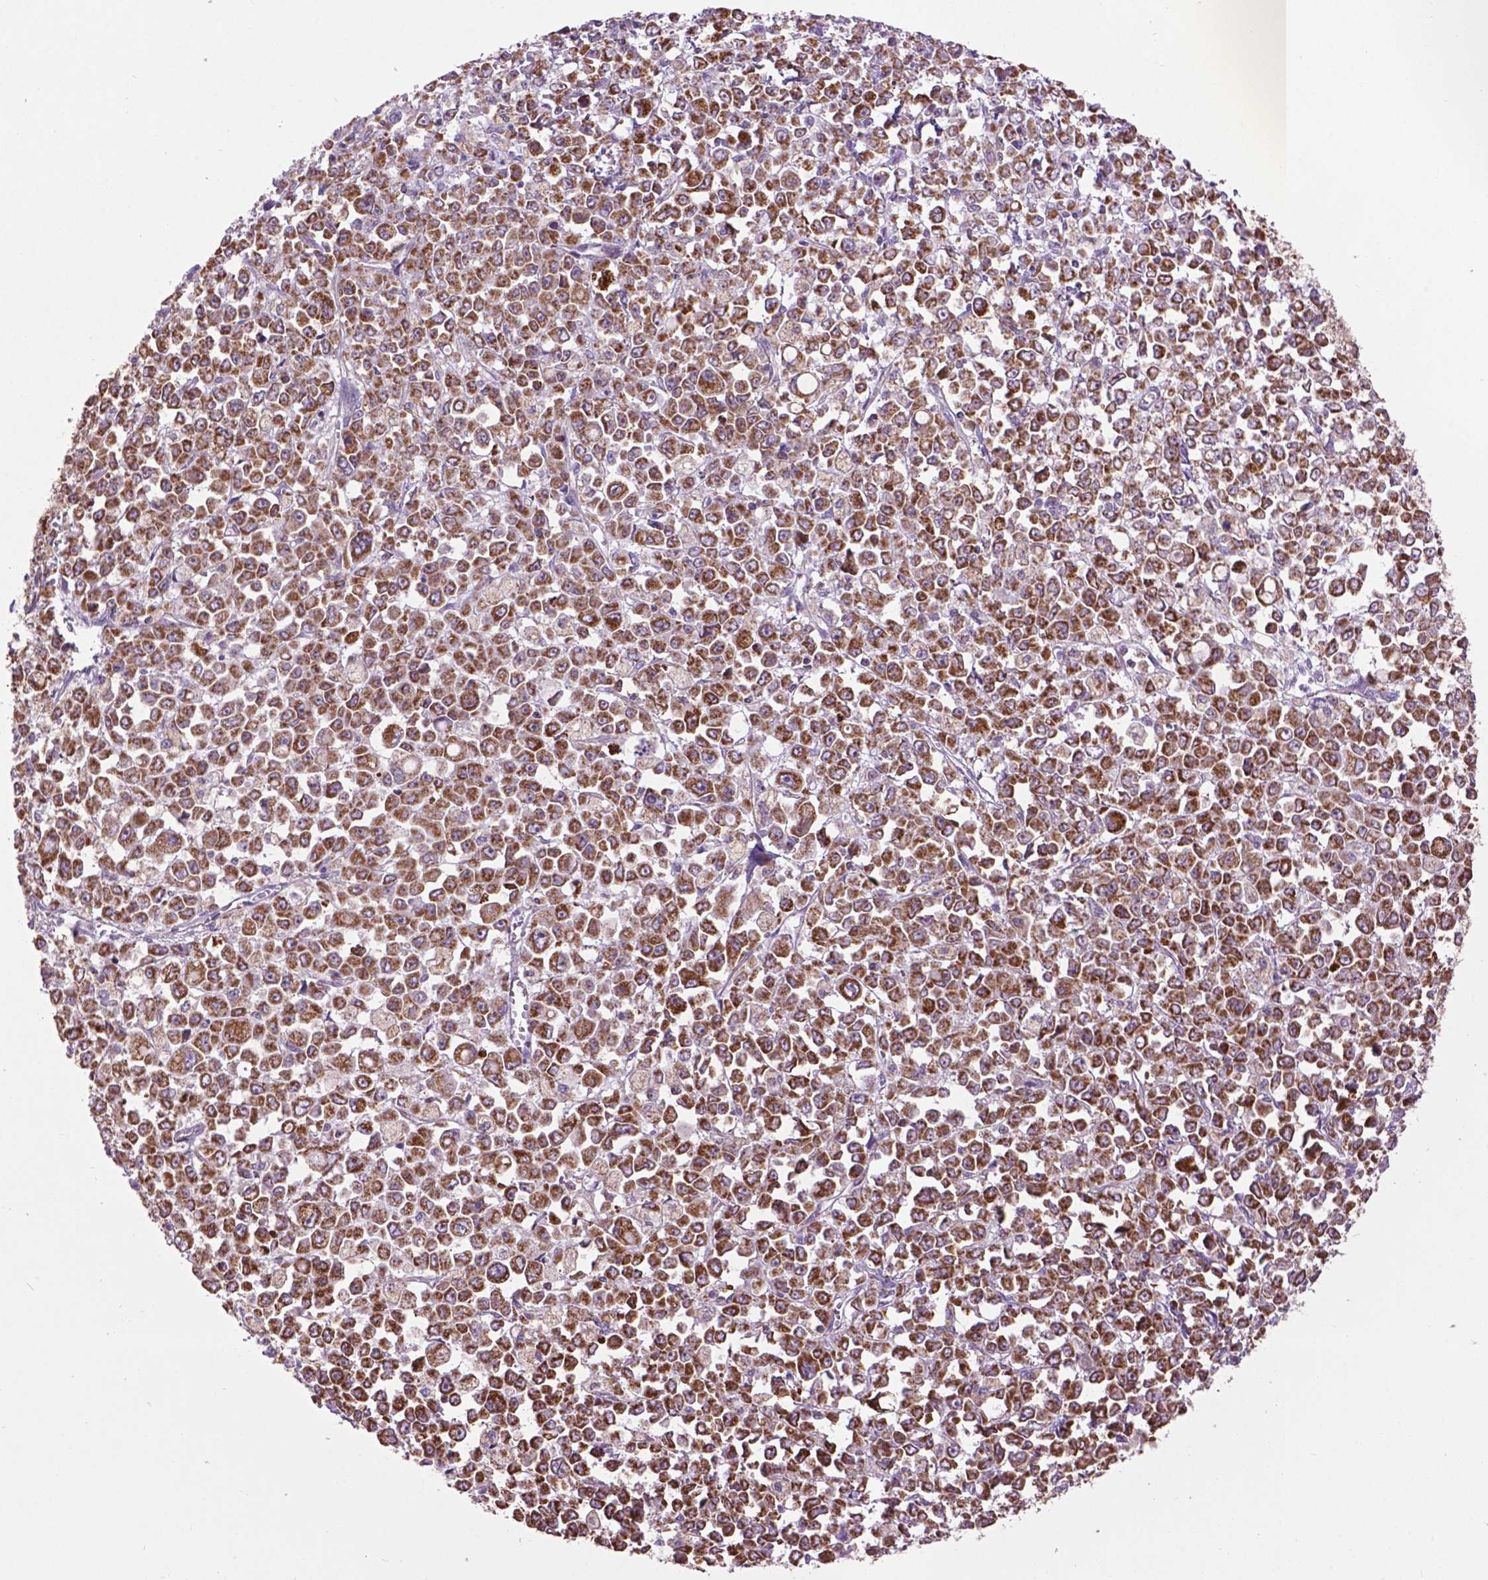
{"staining": {"intensity": "strong", "quantity": ">75%", "location": "cytoplasmic/membranous"}, "tissue": "stomach cancer", "cell_type": "Tumor cells", "image_type": "cancer", "snomed": [{"axis": "morphology", "description": "Adenocarcinoma, NOS"}, {"axis": "topography", "description": "Stomach, upper"}], "caption": "This is an image of immunohistochemistry (IHC) staining of adenocarcinoma (stomach), which shows strong positivity in the cytoplasmic/membranous of tumor cells.", "gene": "PYCR3", "patient": {"sex": "male", "age": 70}}